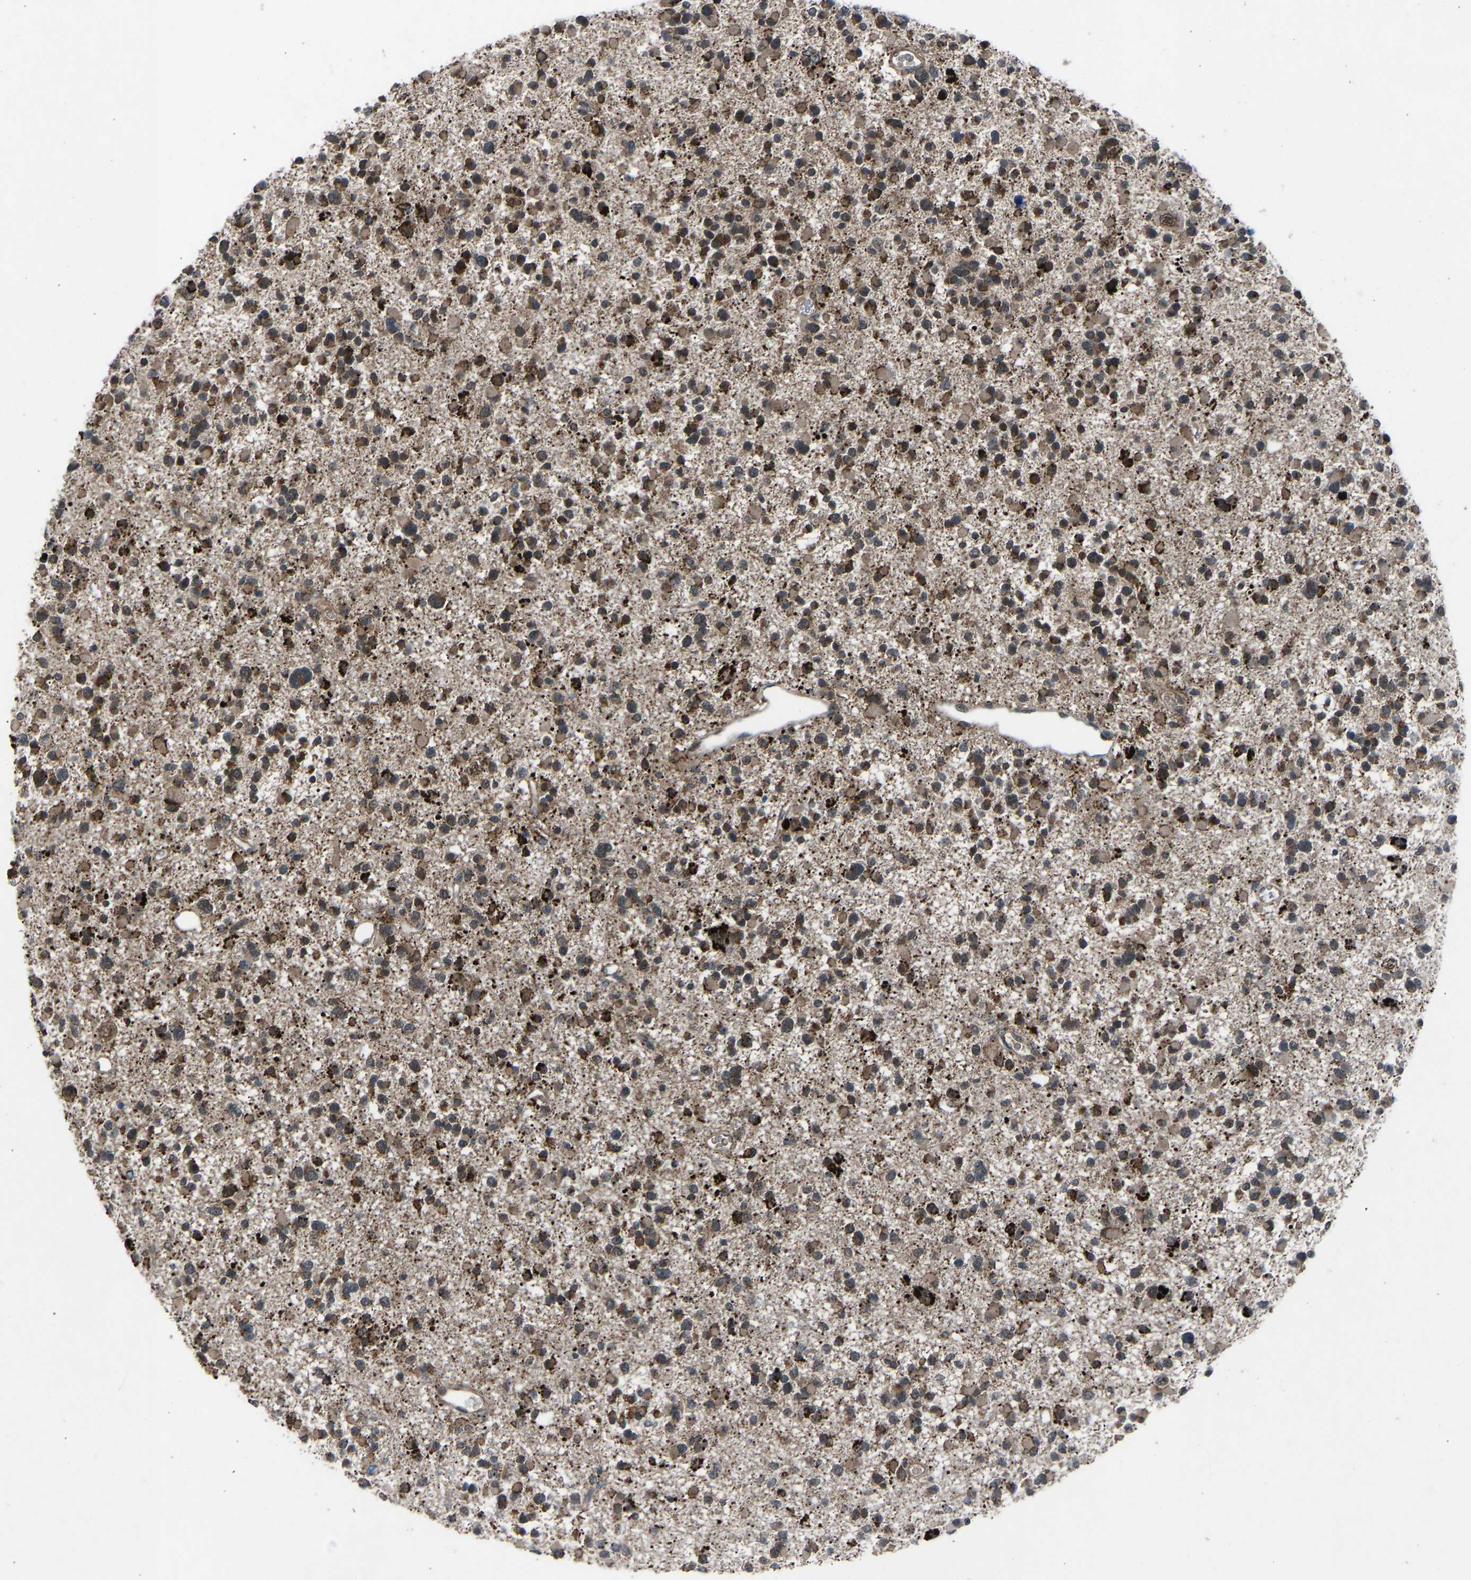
{"staining": {"intensity": "moderate", "quantity": ">75%", "location": "cytoplasmic/membranous"}, "tissue": "glioma", "cell_type": "Tumor cells", "image_type": "cancer", "snomed": [{"axis": "morphology", "description": "Glioma, malignant, Low grade"}, {"axis": "topography", "description": "Brain"}], "caption": "The immunohistochemical stain shows moderate cytoplasmic/membranous positivity in tumor cells of malignant glioma (low-grade) tissue.", "gene": "SLC43A1", "patient": {"sex": "female", "age": 22}}